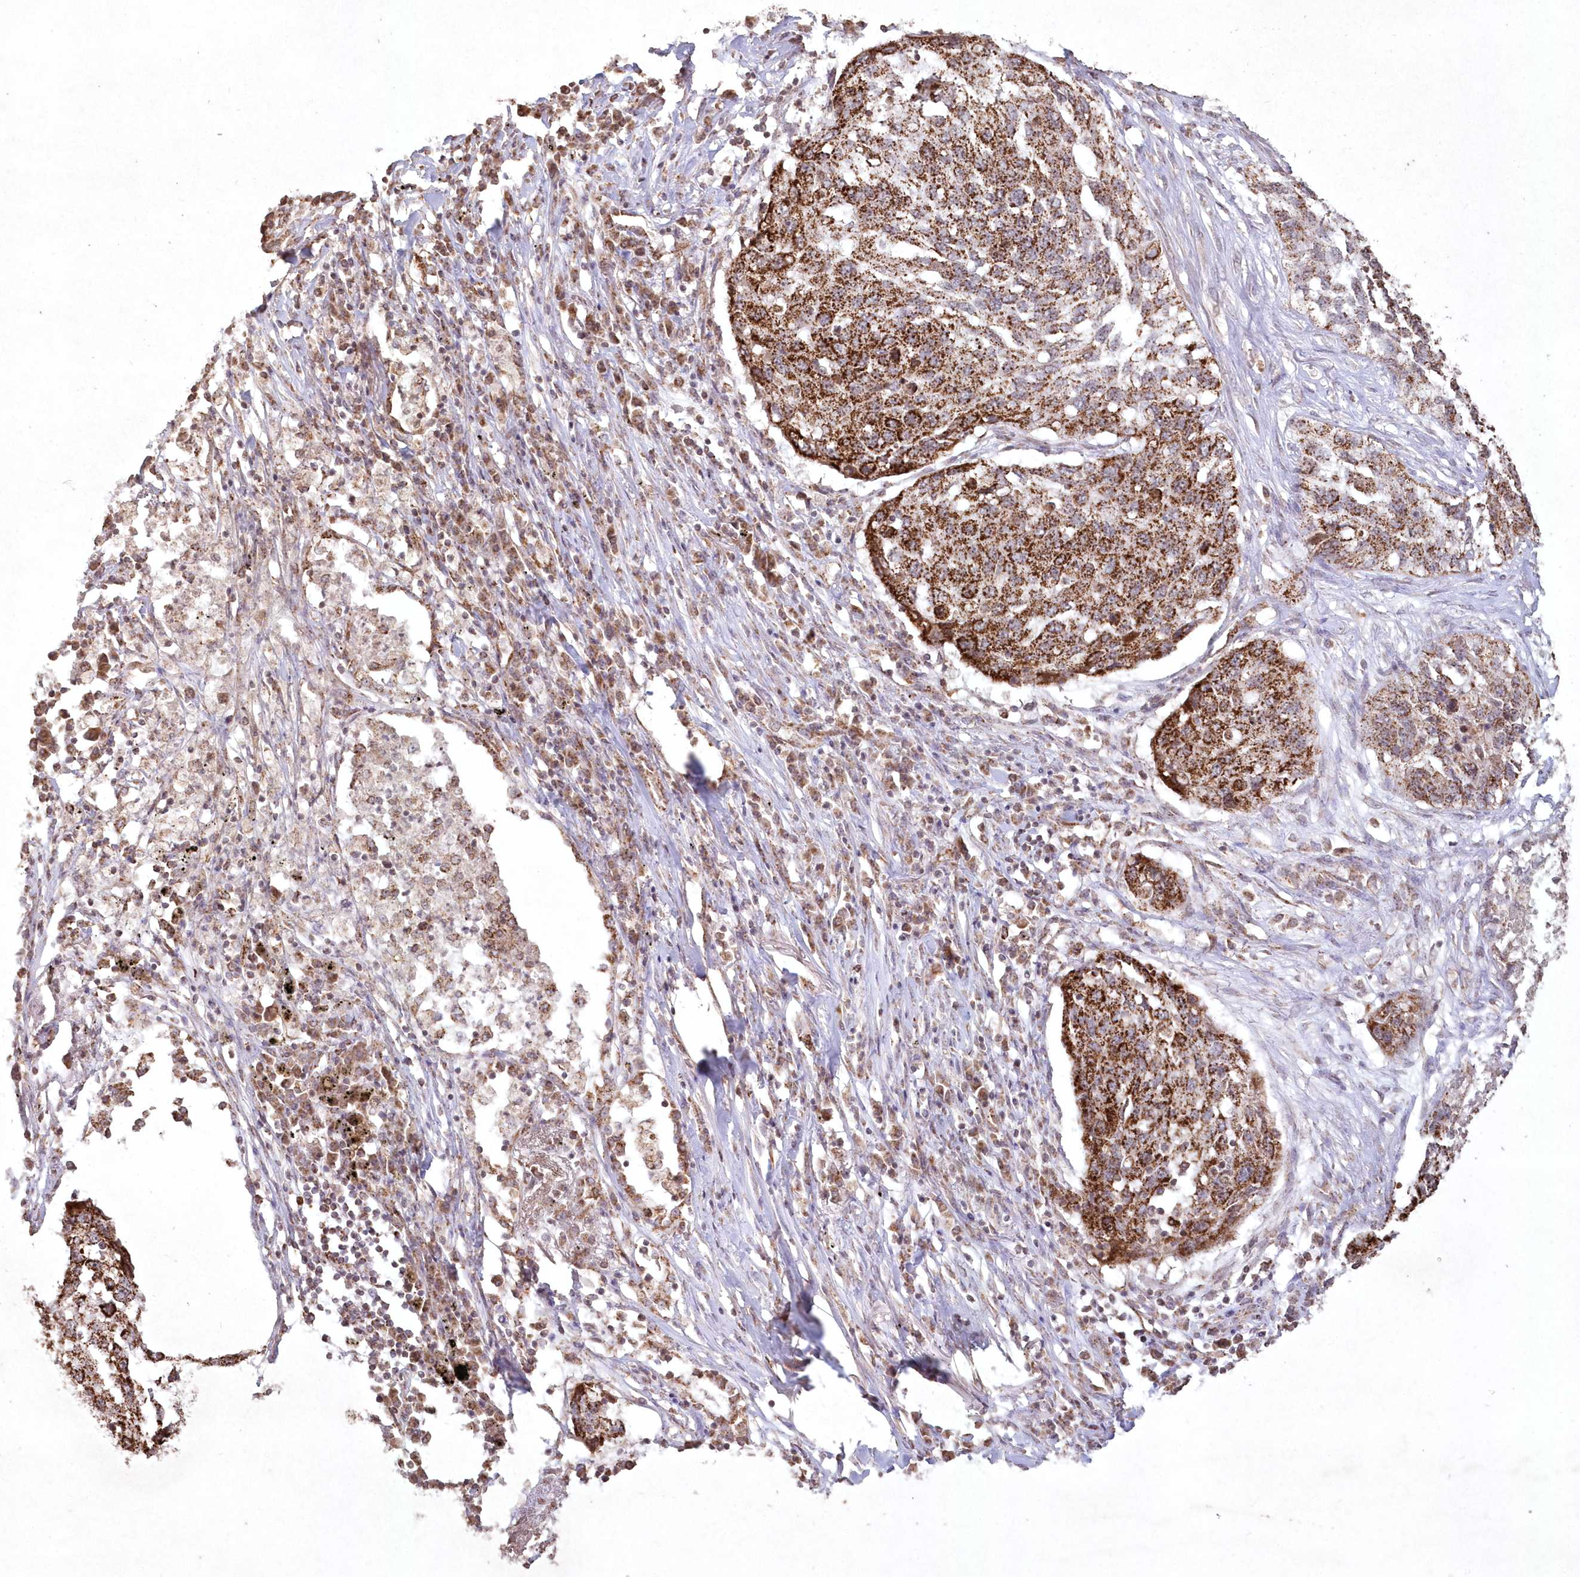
{"staining": {"intensity": "strong", "quantity": ">75%", "location": "cytoplasmic/membranous"}, "tissue": "lung cancer", "cell_type": "Tumor cells", "image_type": "cancer", "snomed": [{"axis": "morphology", "description": "Squamous cell carcinoma, NOS"}, {"axis": "topography", "description": "Lung"}], "caption": "Lung squamous cell carcinoma tissue demonstrates strong cytoplasmic/membranous expression in about >75% of tumor cells", "gene": "LRPPRC", "patient": {"sex": "female", "age": 63}}